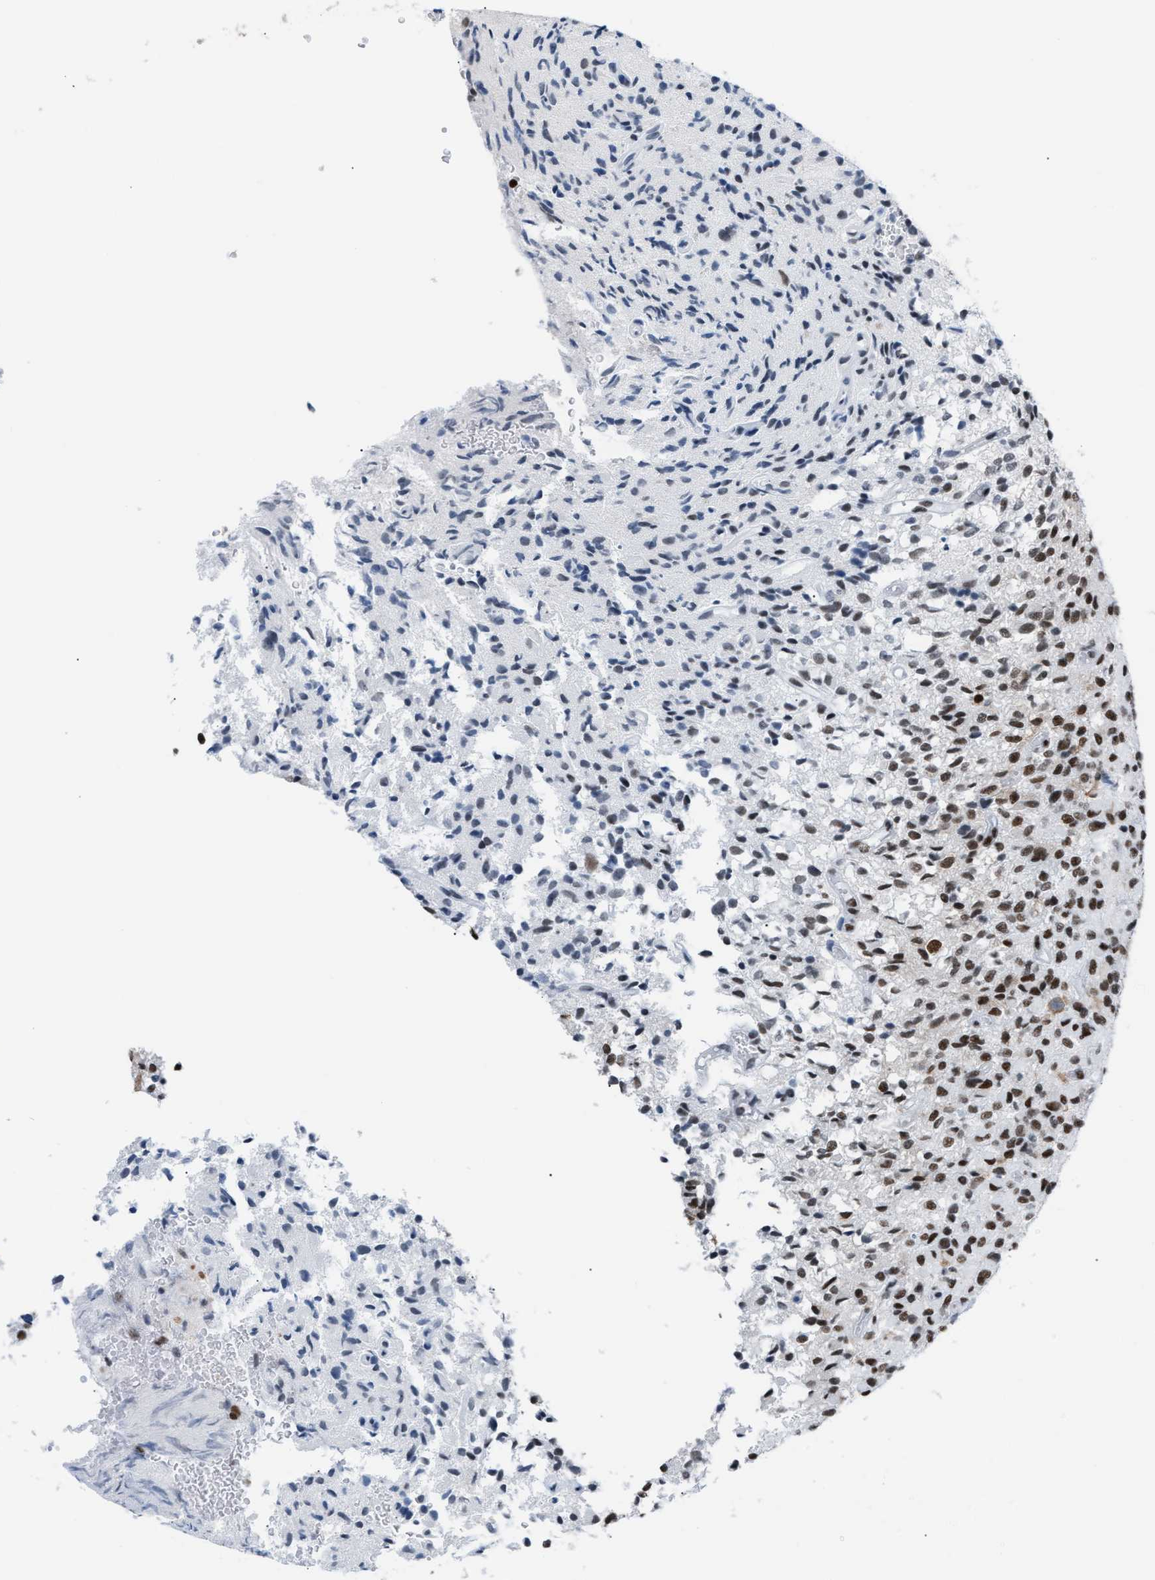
{"staining": {"intensity": "moderate", "quantity": ">75%", "location": "cytoplasmic/membranous"}, "tissue": "glioma", "cell_type": "Tumor cells", "image_type": "cancer", "snomed": [{"axis": "morphology", "description": "Glioma, malignant, High grade"}, {"axis": "topography", "description": "Brain"}], "caption": "High-power microscopy captured an IHC histopathology image of glioma, revealing moderate cytoplasmic/membranous staining in about >75% of tumor cells. The staining is performed using DAB (3,3'-diaminobenzidine) brown chromogen to label protein expression. The nuclei are counter-stained blue using hematoxylin.", "gene": "CCAR2", "patient": {"sex": "male", "age": 71}}